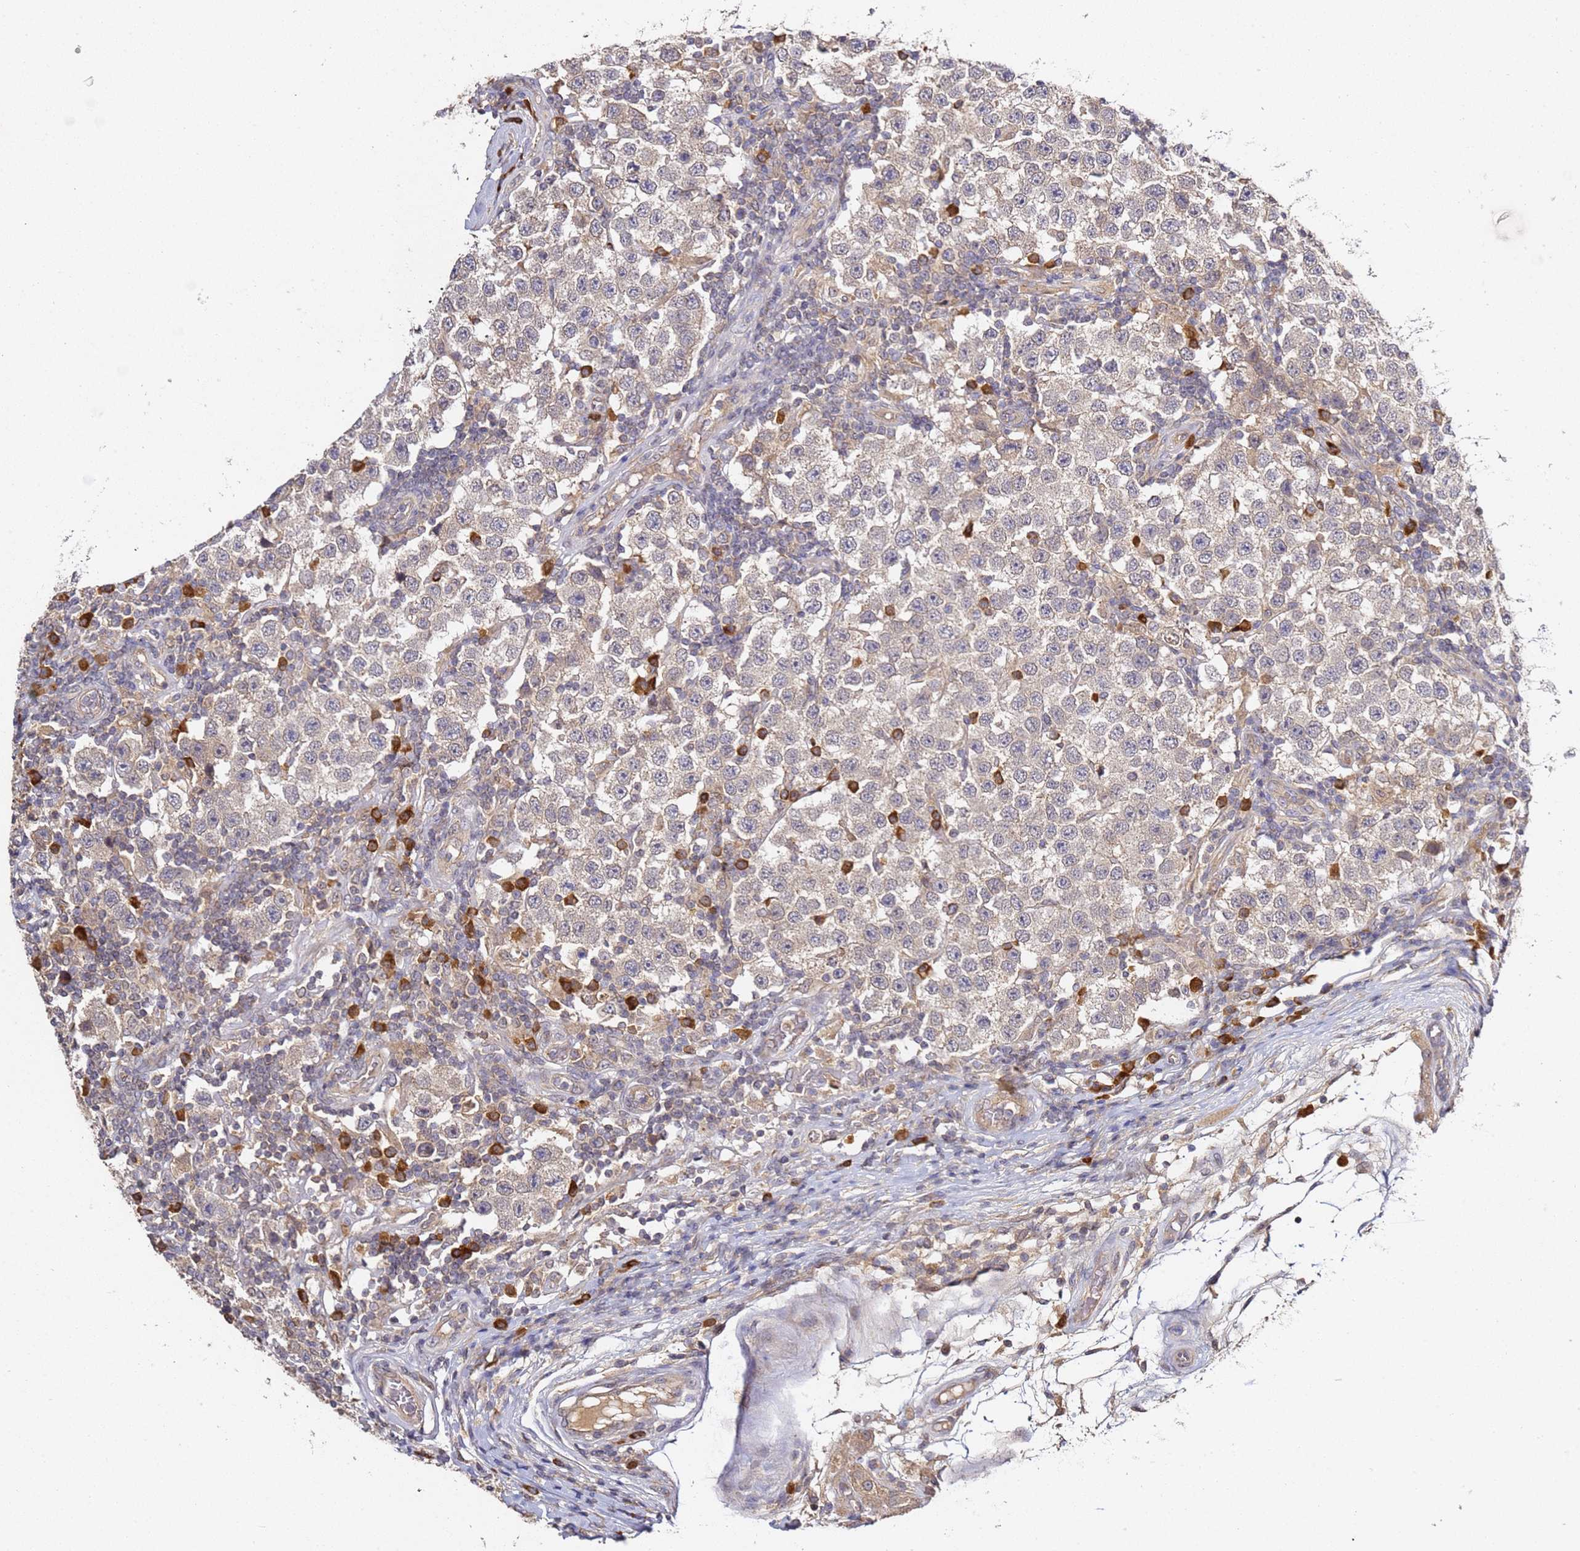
{"staining": {"intensity": "negative", "quantity": "none", "location": "none"}, "tissue": "testis cancer", "cell_type": "Tumor cells", "image_type": "cancer", "snomed": [{"axis": "morphology", "description": "Seminoma, NOS"}, {"axis": "topography", "description": "Testis"}], "caption": "High power microscopy photomicrograph of an immunohistochemistry micrograph of testis cancer (seminoma), revealing no significant positivity in tumor cells.", "gene": "OSBPL2", "patient": {"sex": "male", "age": 34}}